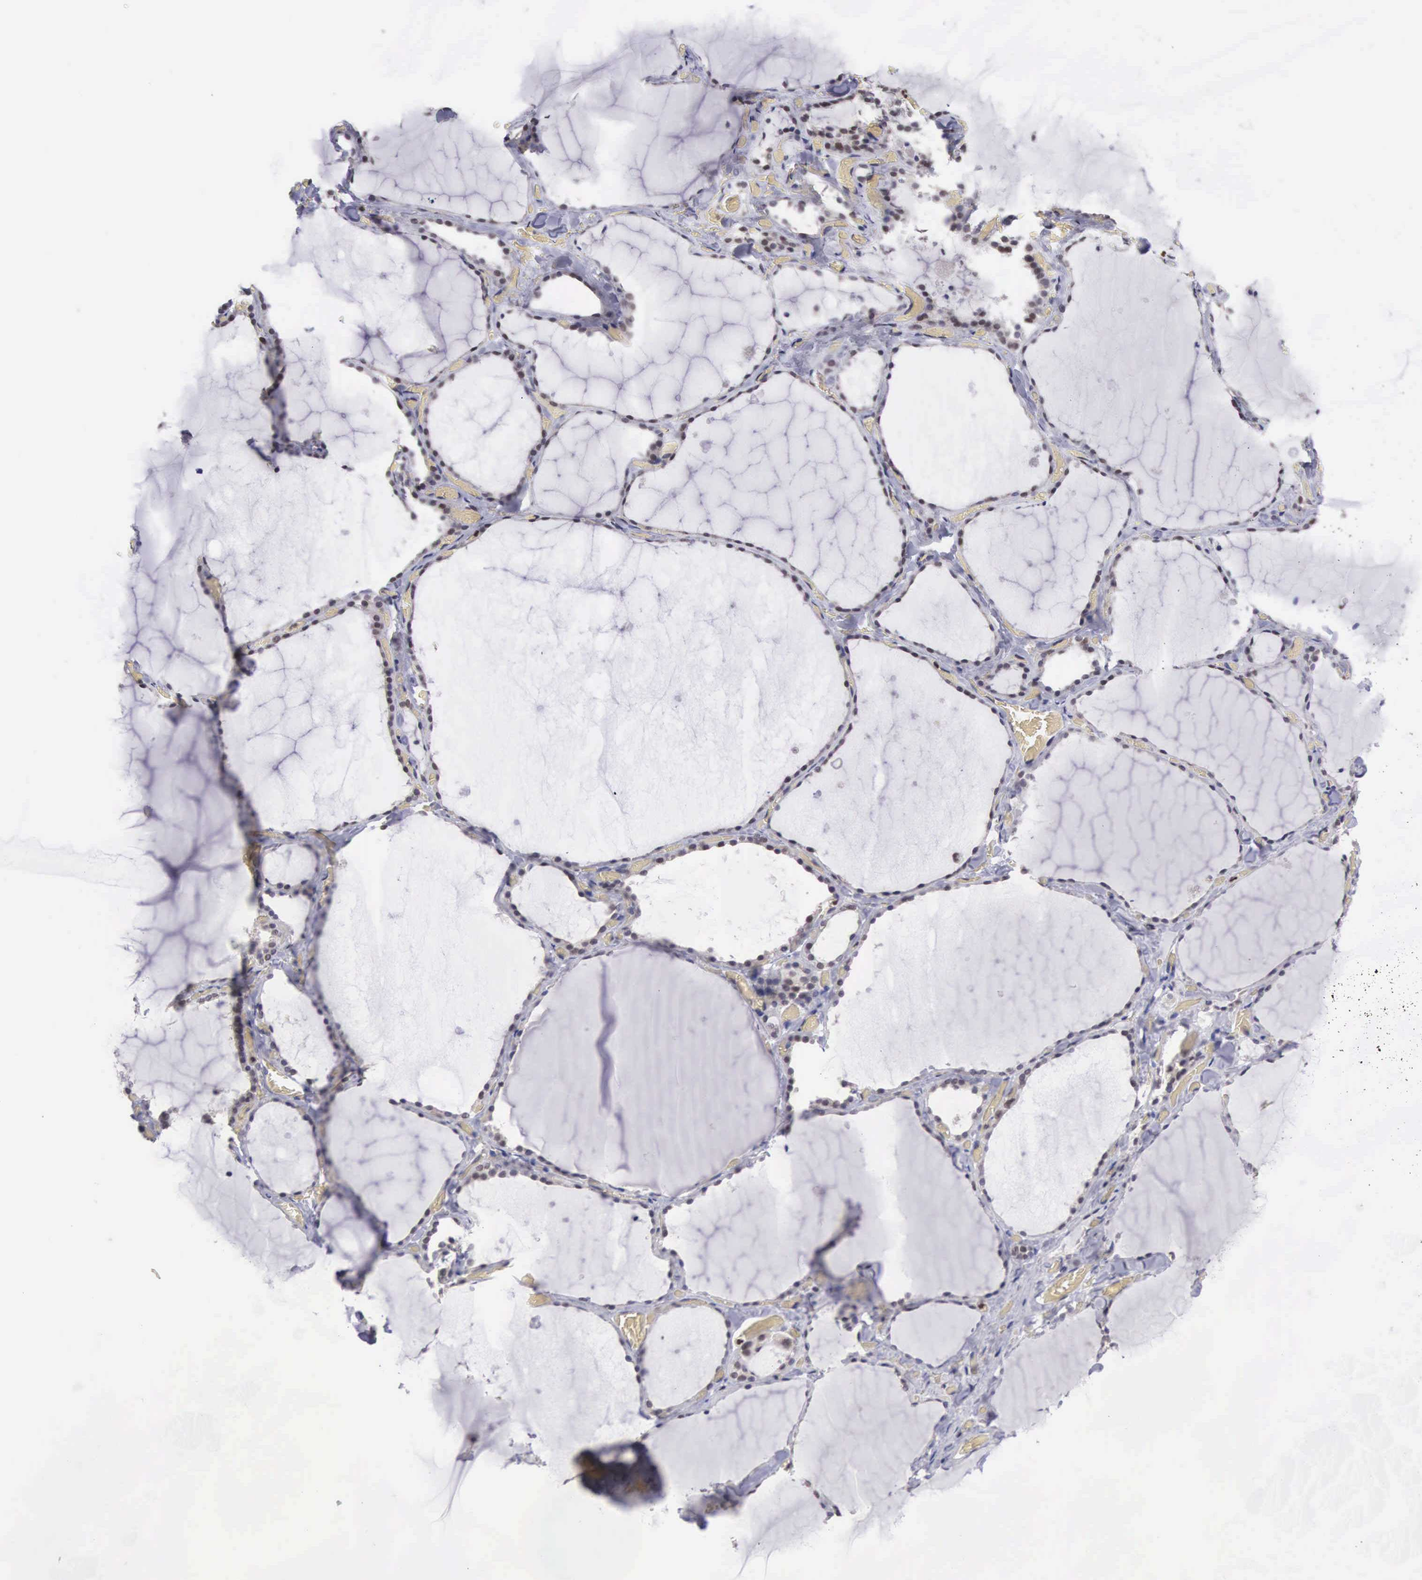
{"staining": {"intensity": "weak", "quantity": "25%-75%", "location": "nuclear"}, "tissue": "thyroid gland", "cell_type": "Glandular cells", "image_type": "normal", "snomed": [{"axis": "morphology", "description": "Normal tissue, NOS"}, {"axis": "topography", "description": "Thyroid gland"}], "caption": "Immunohistochemistry (IHC) histopathology image of normal thyroid gland stained for a protein (brown), which reveals low levels of weak nuclear expression in approximately 25%-75% of glandular cells.", "gene": "VRK1", "patient": {"sex": "male", "age": 34}}